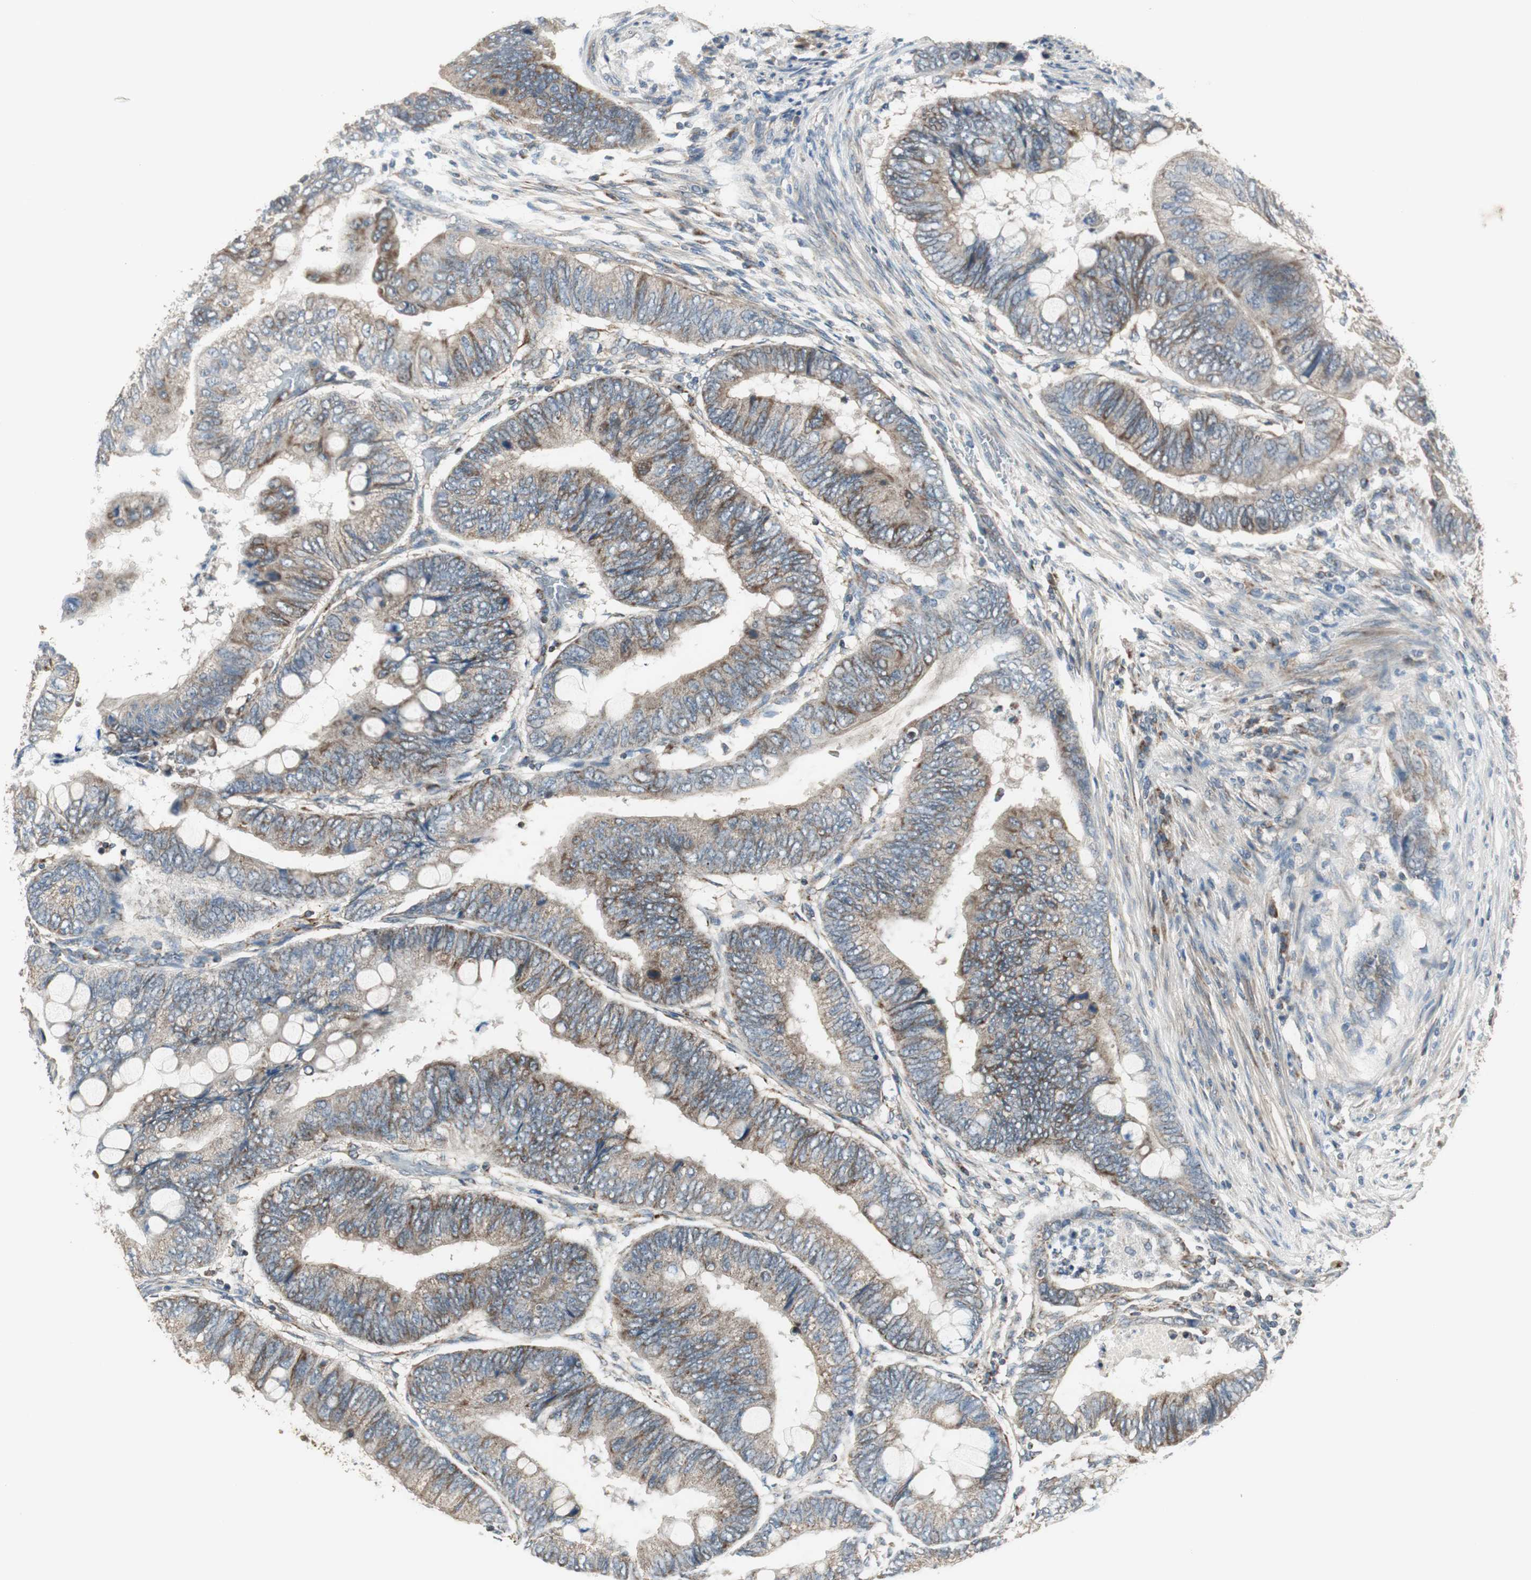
{"staining": {"intensity": "moderate", "quantity": ">75%", "location": "cytoplasmic/membranous"}, "tissue": "colorectal cancer", "cell_type": "Tumor cells", "image_type": "cancer", "snomed": [{"axis": "morphology", "description": "Normal tissue, NOS"}, {"axis": "morphology", "description": "Adenocarcinoma, NOS"}, {"axis": "topography", "description": "Rectum"}, {"axis": "topography", "description": "Peripheral nerve tissue"}], "caption": "A brown stain labels moderate cytoplasmic/membranous staining of a protein in colorectal cancer (adenocarcinoma) tumor cells.", "gene": "MSTO1", "patient": {"sex": "male", "age": 92}}